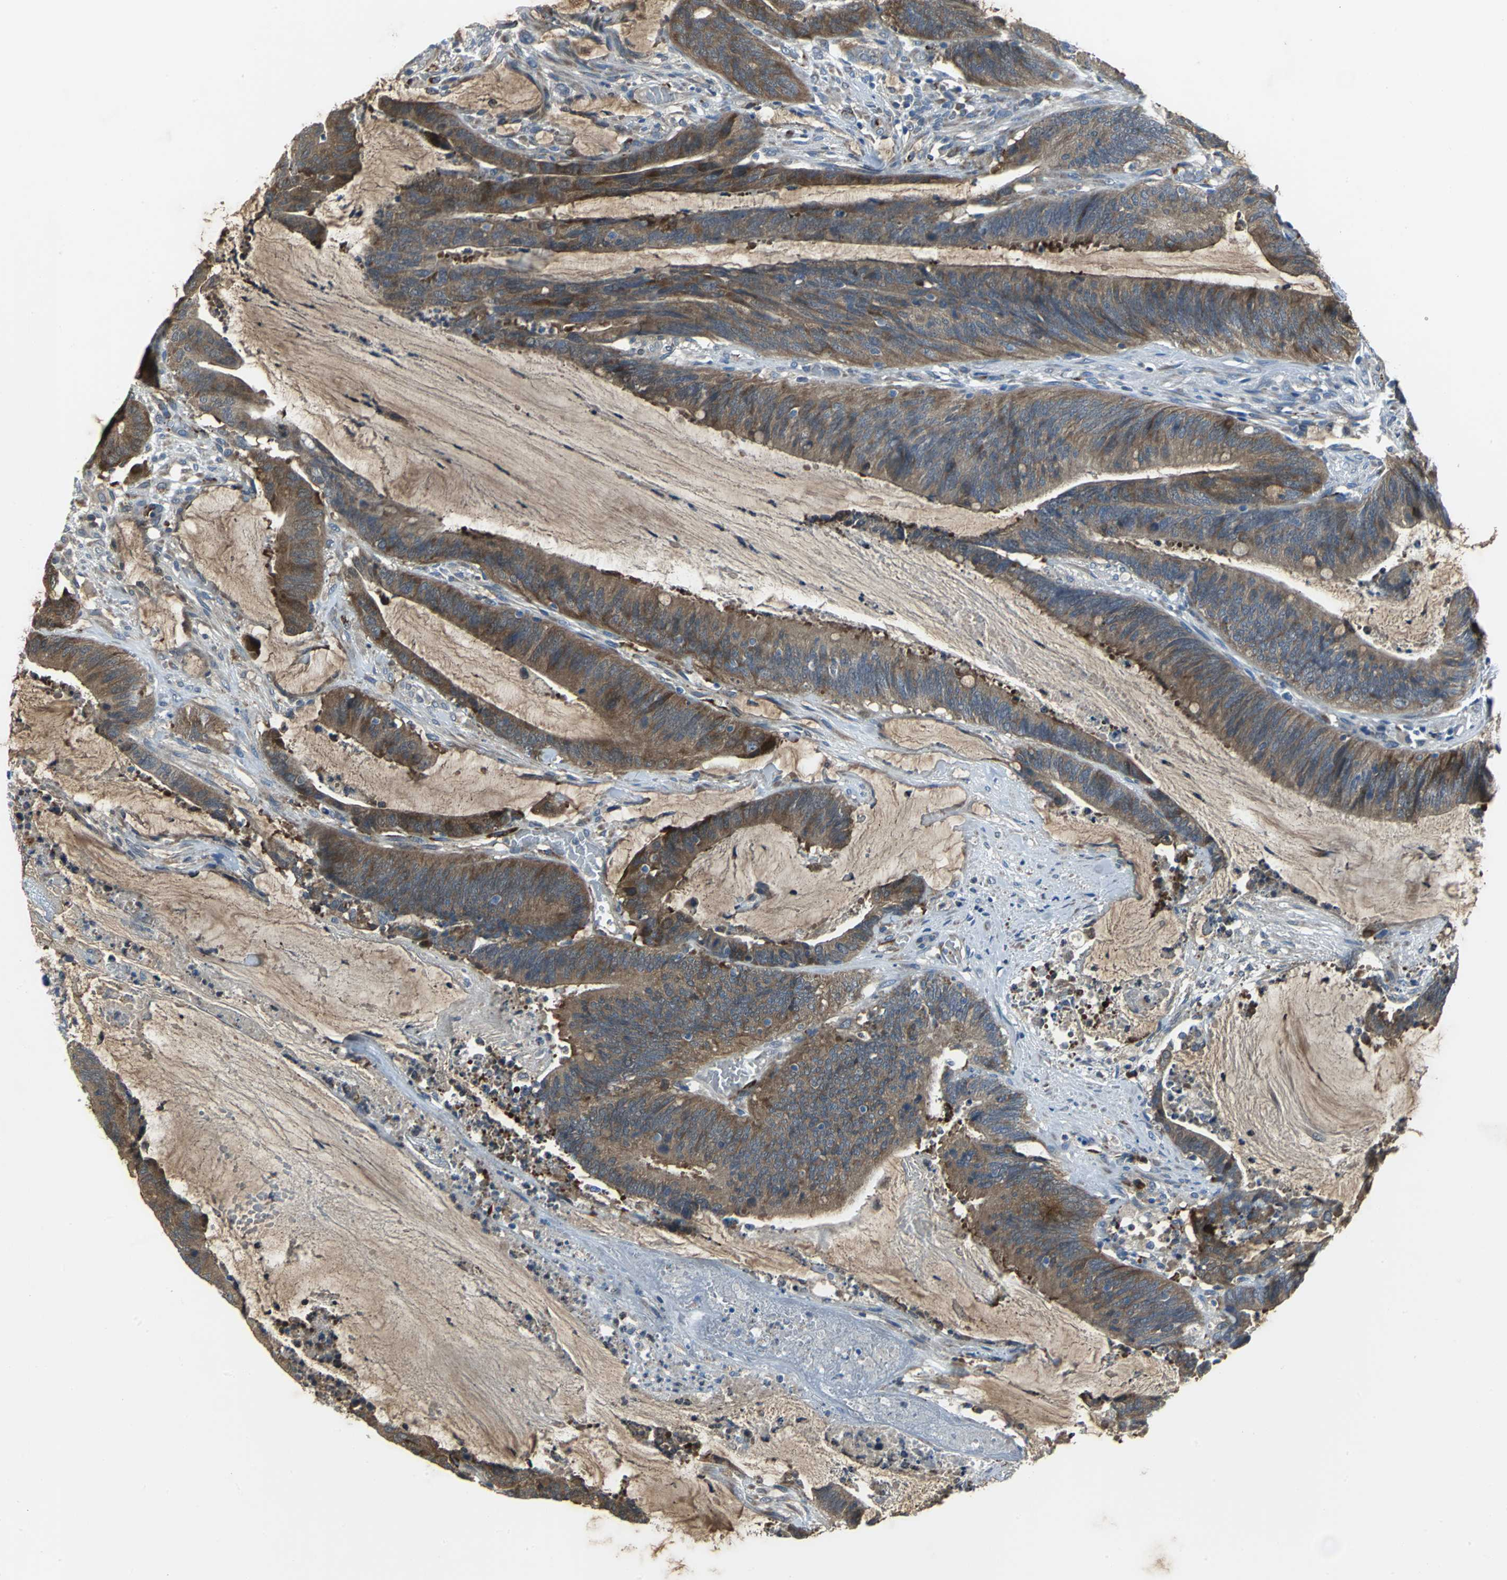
{"staining": {"intensity": "moderate", "quantity": ">75%", "location": "cytoplasmic/membranous"}, "tissue": "colorectal cancer", "cell_type": "Tumor cells", "image_type": "cancer", "snomed": [{"axis": "morphology", "description": "Adenocarcinoma, NOS"}, {"axis": "topography", "description": "Rectum"}], "caption": "A photomicrograph showing moderate cytoplasmic/membranous staining in approximately >75% of tumor cells in colorectal cancer (adenocarcinoma), as visualized by brown immunohistochemical staining.", "gene": "EIF5A", "patient": {"sex": "female", "age": 66}}